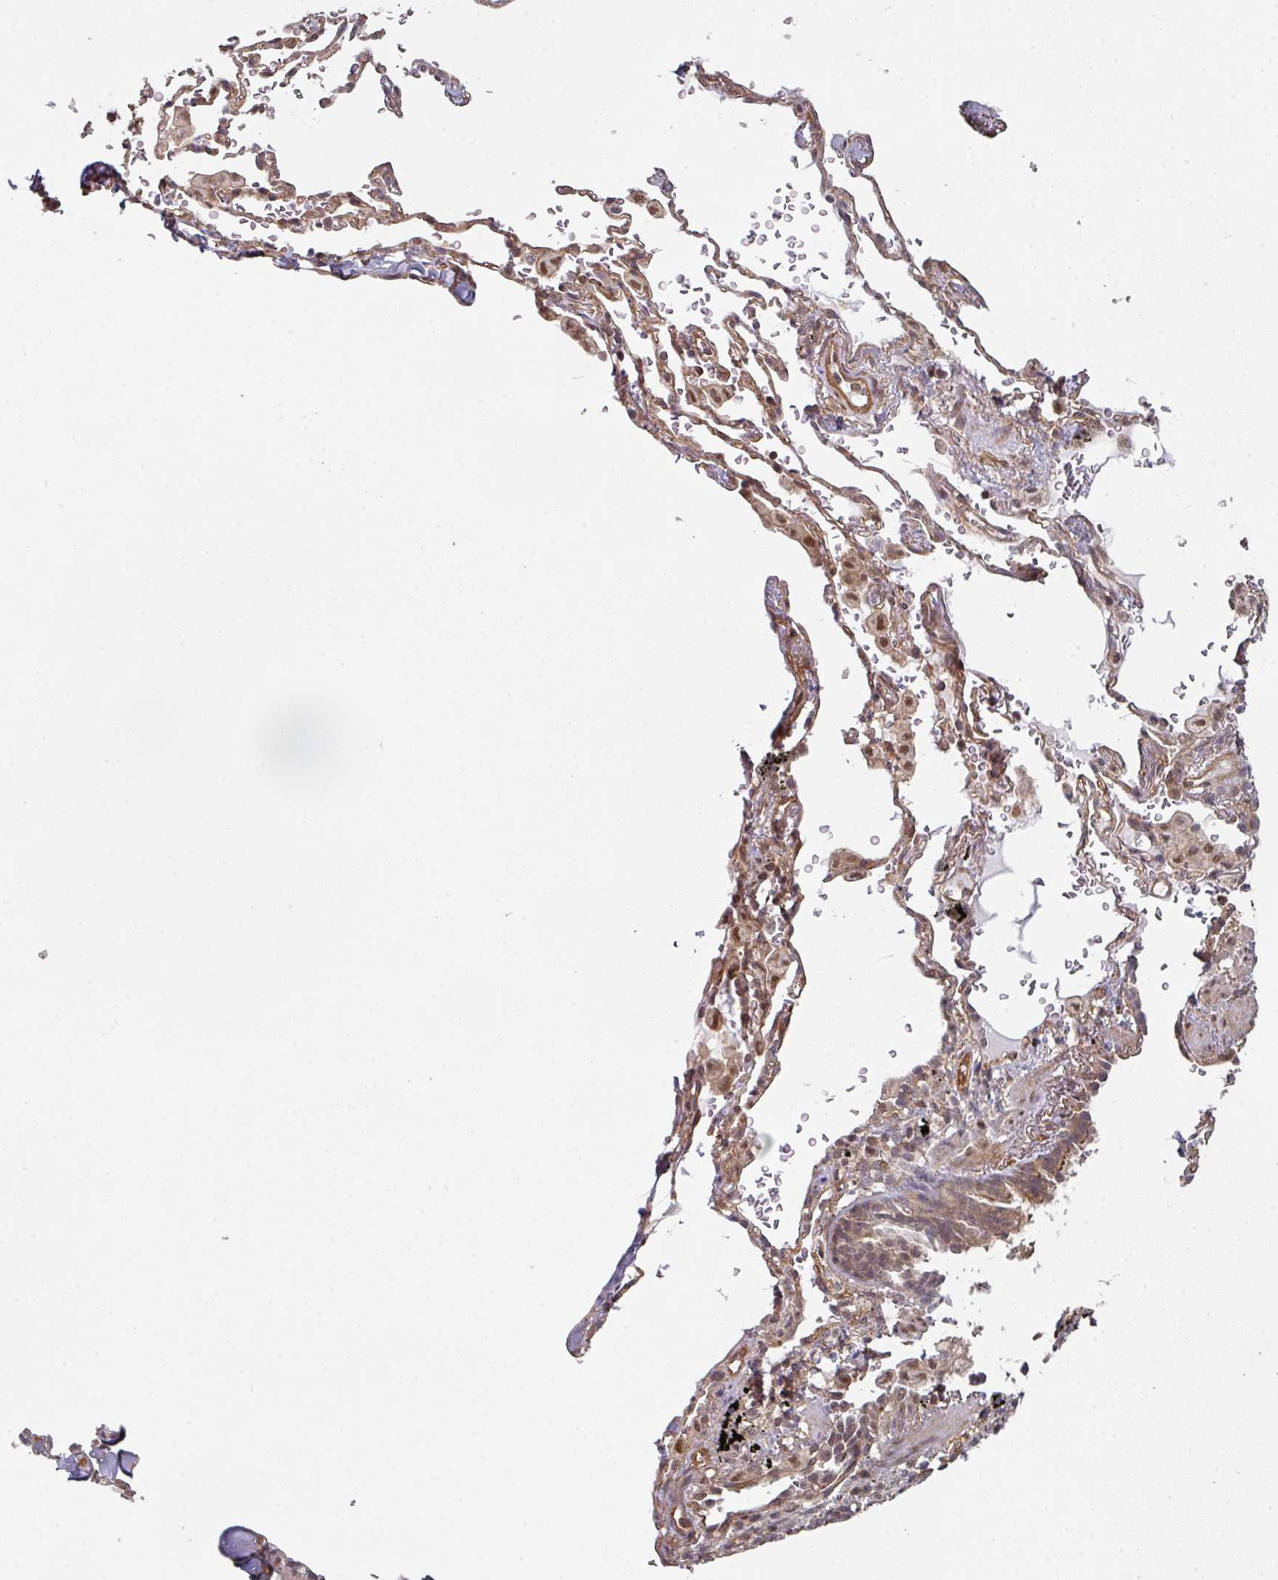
{"staining": {"intensity": "negative", "quantity": "none", "location": "none"}, "tissue": "adipose tissue", "cell_type": "Adipocytes", "image_type": "normal", "snomed": [{"axis": "morphology", "description": "Normal tissue, NOS"}, {"axis": "topography", "description": "Cartilage tissue"}, {"axis": "topography", "description": "Bronchus"}], "caption": "The micrograph shows no significant positivity in adipocytes of adipose tissue.", "gene": "PSME3IP1", "patient": {"sex": "female", "age": 72}}